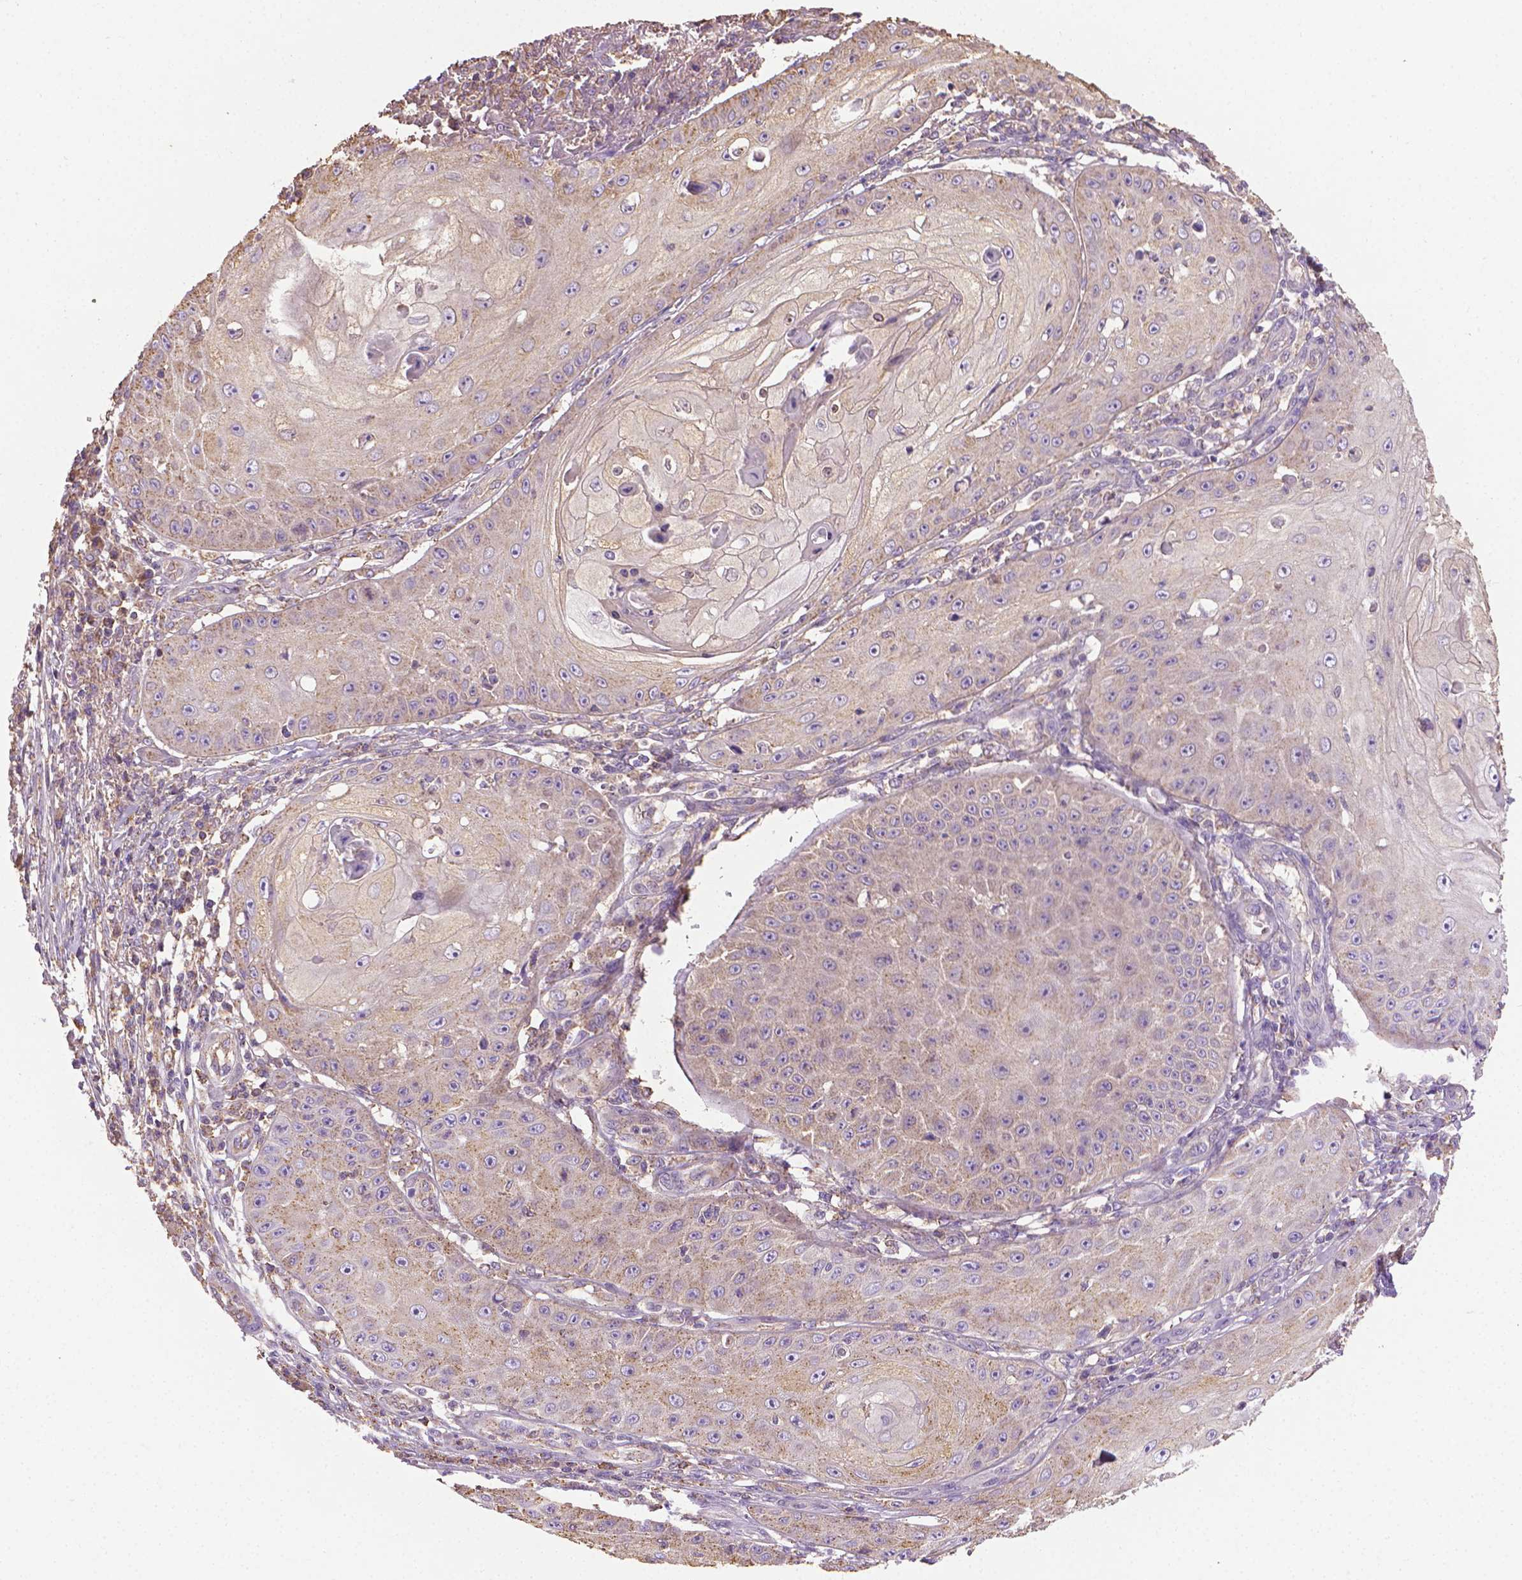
{"staining": {"intensity": "weak", "quantity": "<25%", "location": "cytoplasmic/membranous"}, "tissue": "skin cancer", "cell_type": "Tumor cells", "image_type": "cancer", "snomed": [{"axis": "morphology", "description": "Squamous cell carcinoma, NOS"}, {"axis": "topography", "description": "Skin"}], "caption": "Histopathology image shows no protein expression in tumor cells of skin squamous cell carcinoma tissue.", "gene": "SLC51B", "patient": {"sex": "male", "age": 70}}